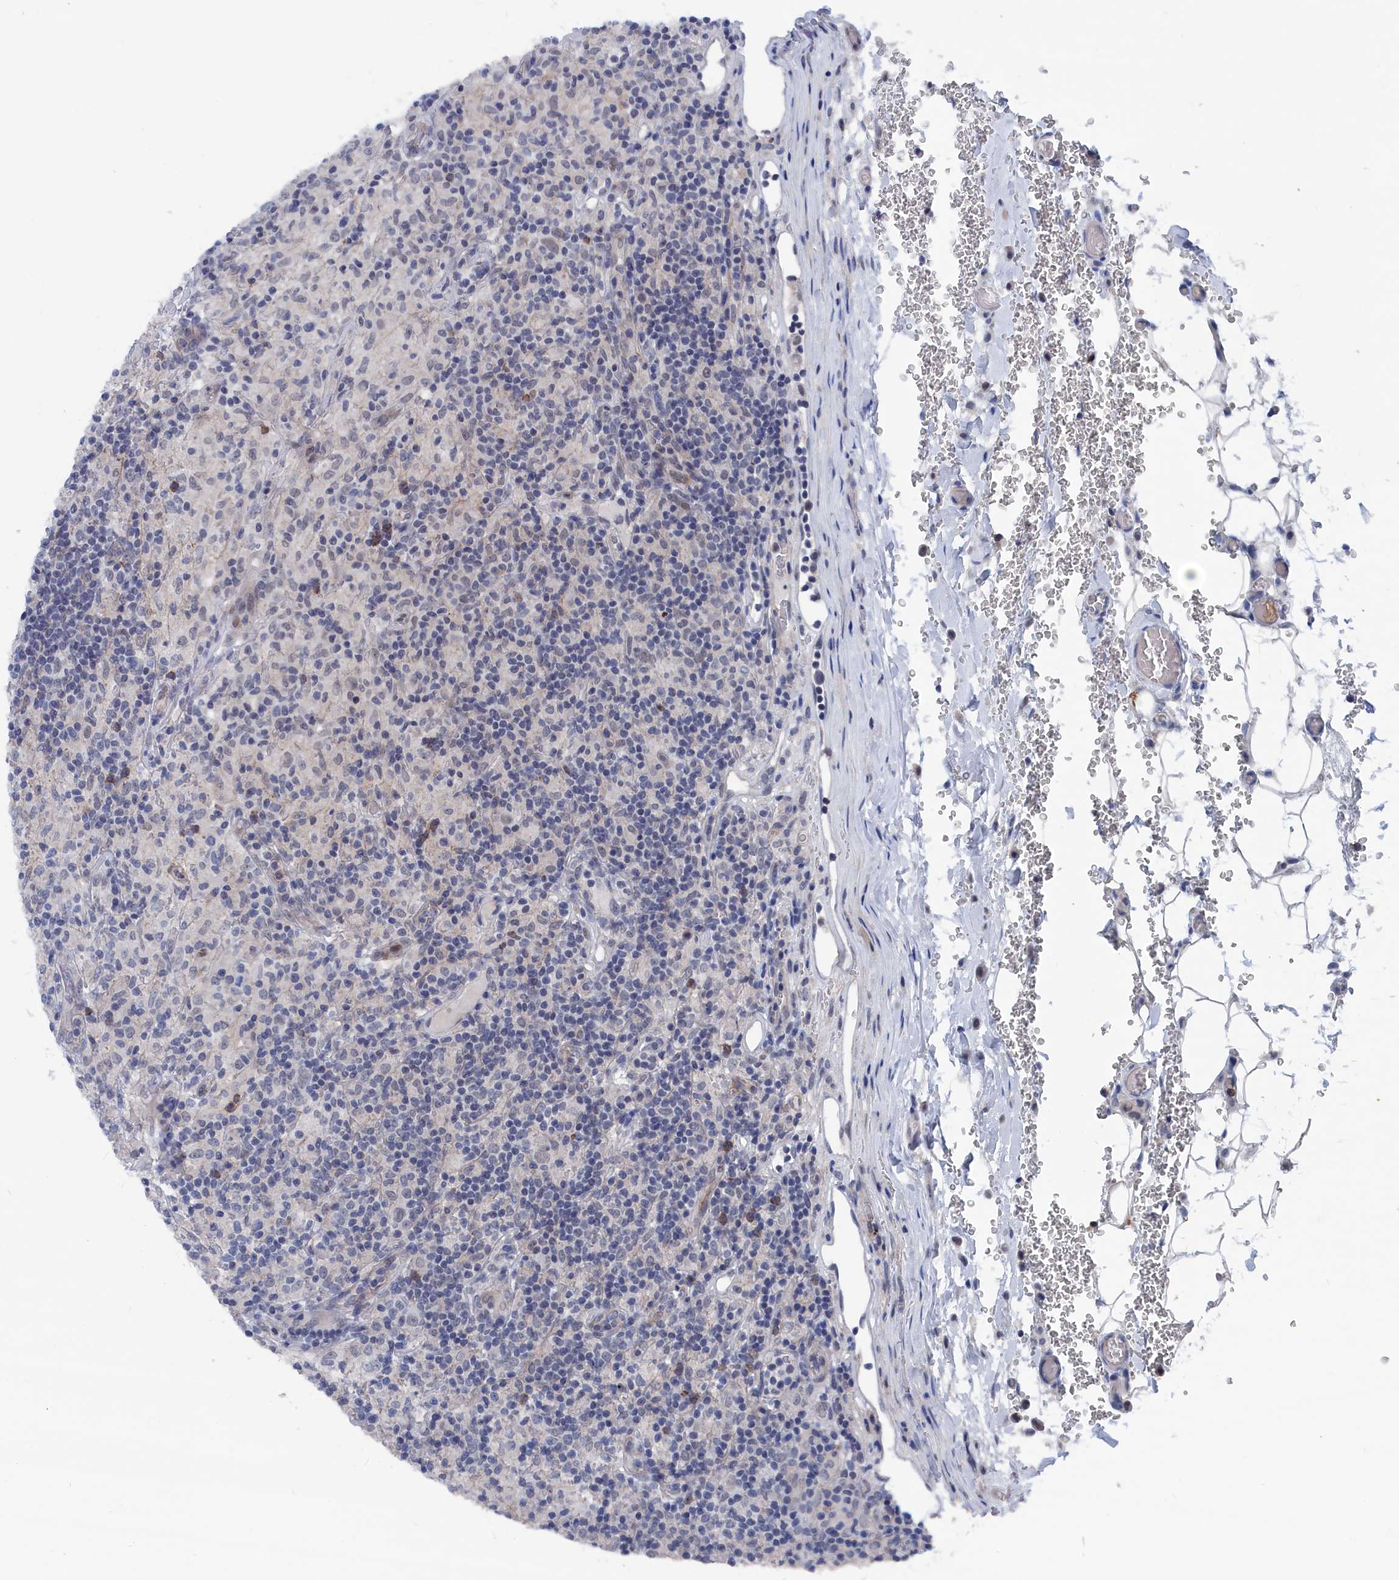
{"staining": {"intensity": "negative", "quantity": "none", "location": "none"}, "tissue": "lymphoma", "cell_type": "Tumor cells", "image_type": "cancer", "snomed": [{"axis": "morphology", "description": "Hodgkin's disease, NOS"}, {"axis": "topography", "description": "Lymph node"}], "caption": "An IHC histopathology image of Hodgkin's disease is shown. There is no staining in tumor cells of Hodgkin's disease.", "gene": "MARCHF3", "patient": {"sex": "male", "age": 70}}